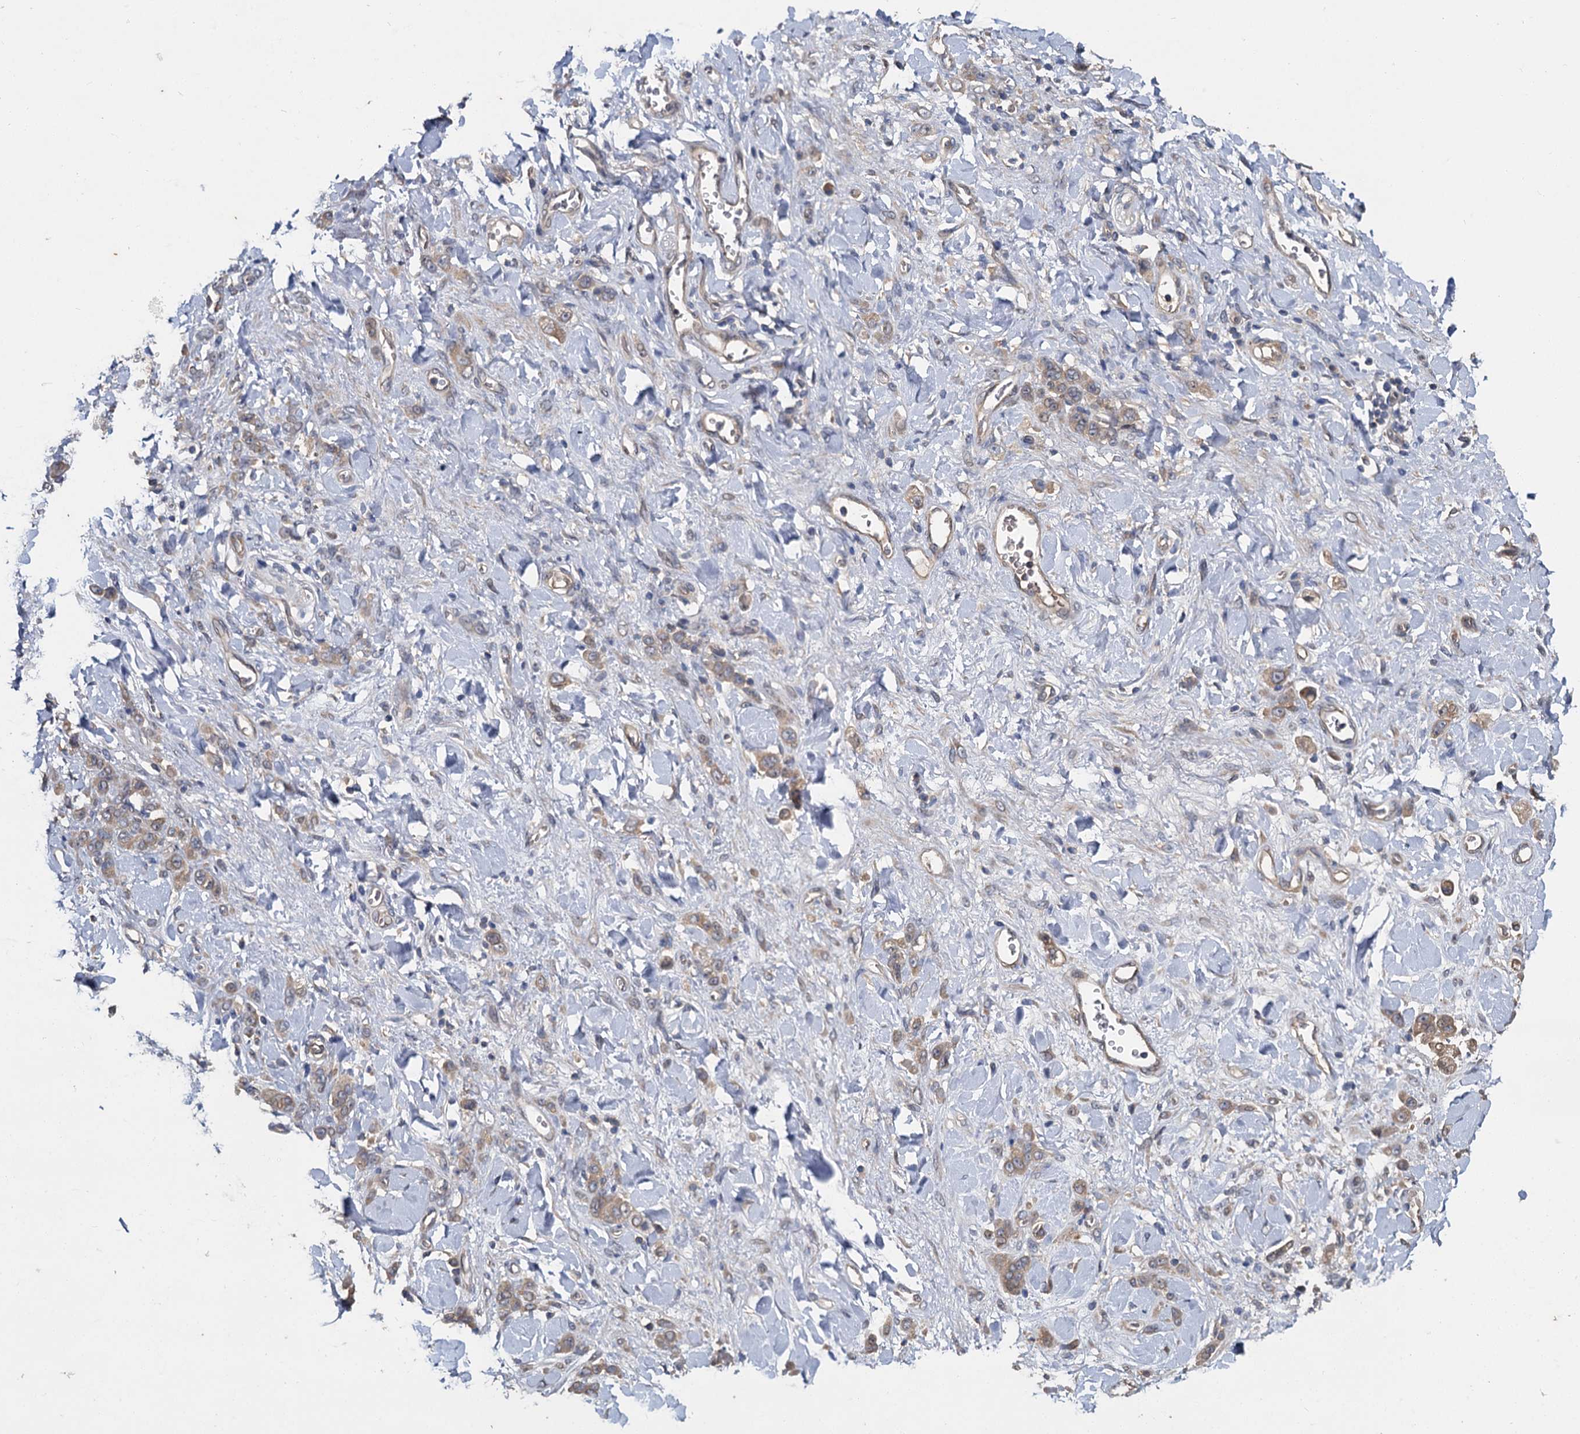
{"staining": {"intensity": "weak", "quantity": ">75%", "location": "cytoplasmic/membranous"}, "tissue": "stomach cancer", "cell_type": "Tumor cells", "image_type": "cancer", "snomed": [{"axis": "morphology", "description": "Normal tissue, NOS"}, {"axis": "morphology", "description": "Adenocarcinoma, NOS"}, {"axis": "topography", "description": "Stomach"}], "caption": "Brown immunohistochemical staining in human adenocarcinoma (stomach) reveals weak cytoplasmic/membranous positivity in about >75% of tumor cells.", "gene": "ZNF324", "patient": {"sex": "male", "age": 82}}